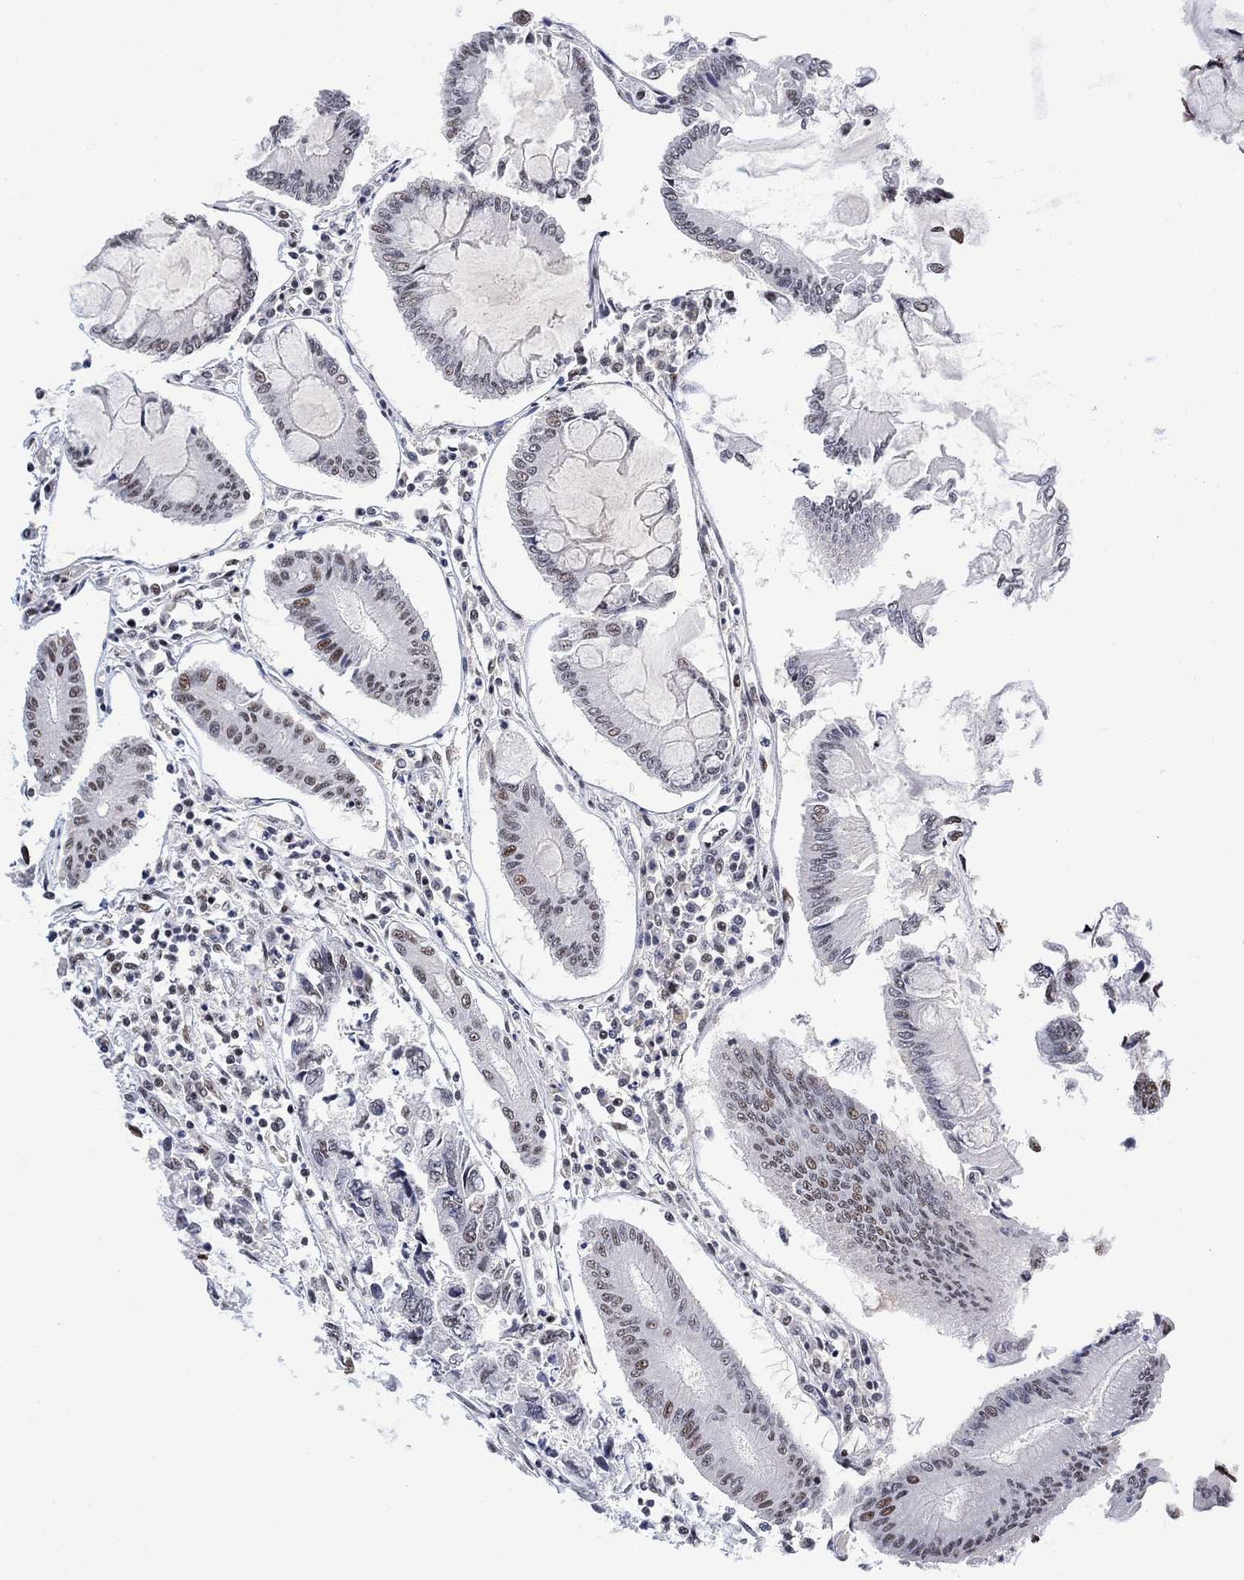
{"staining": {"intensity": "moderate", "quantity": "<25%", "location": "nuclear"}, "tissue": "colorectal cancer", "cell_type": "Tumor cells", "image_type": "cancer", "snomed": [{"axis": "morphology", "description": "Adenocarcinoma, NOS"}, {"axis": "topography", "description": "Colon"}], "caption": "Tumor cells reveal moderate nuclear staining in about <25% of cells in colorectal cancer. (Brightfield microscopy of DAB IHC at high magnification).", "gene": "E4F1", "patient": {"sex": "female", "age": 65}}